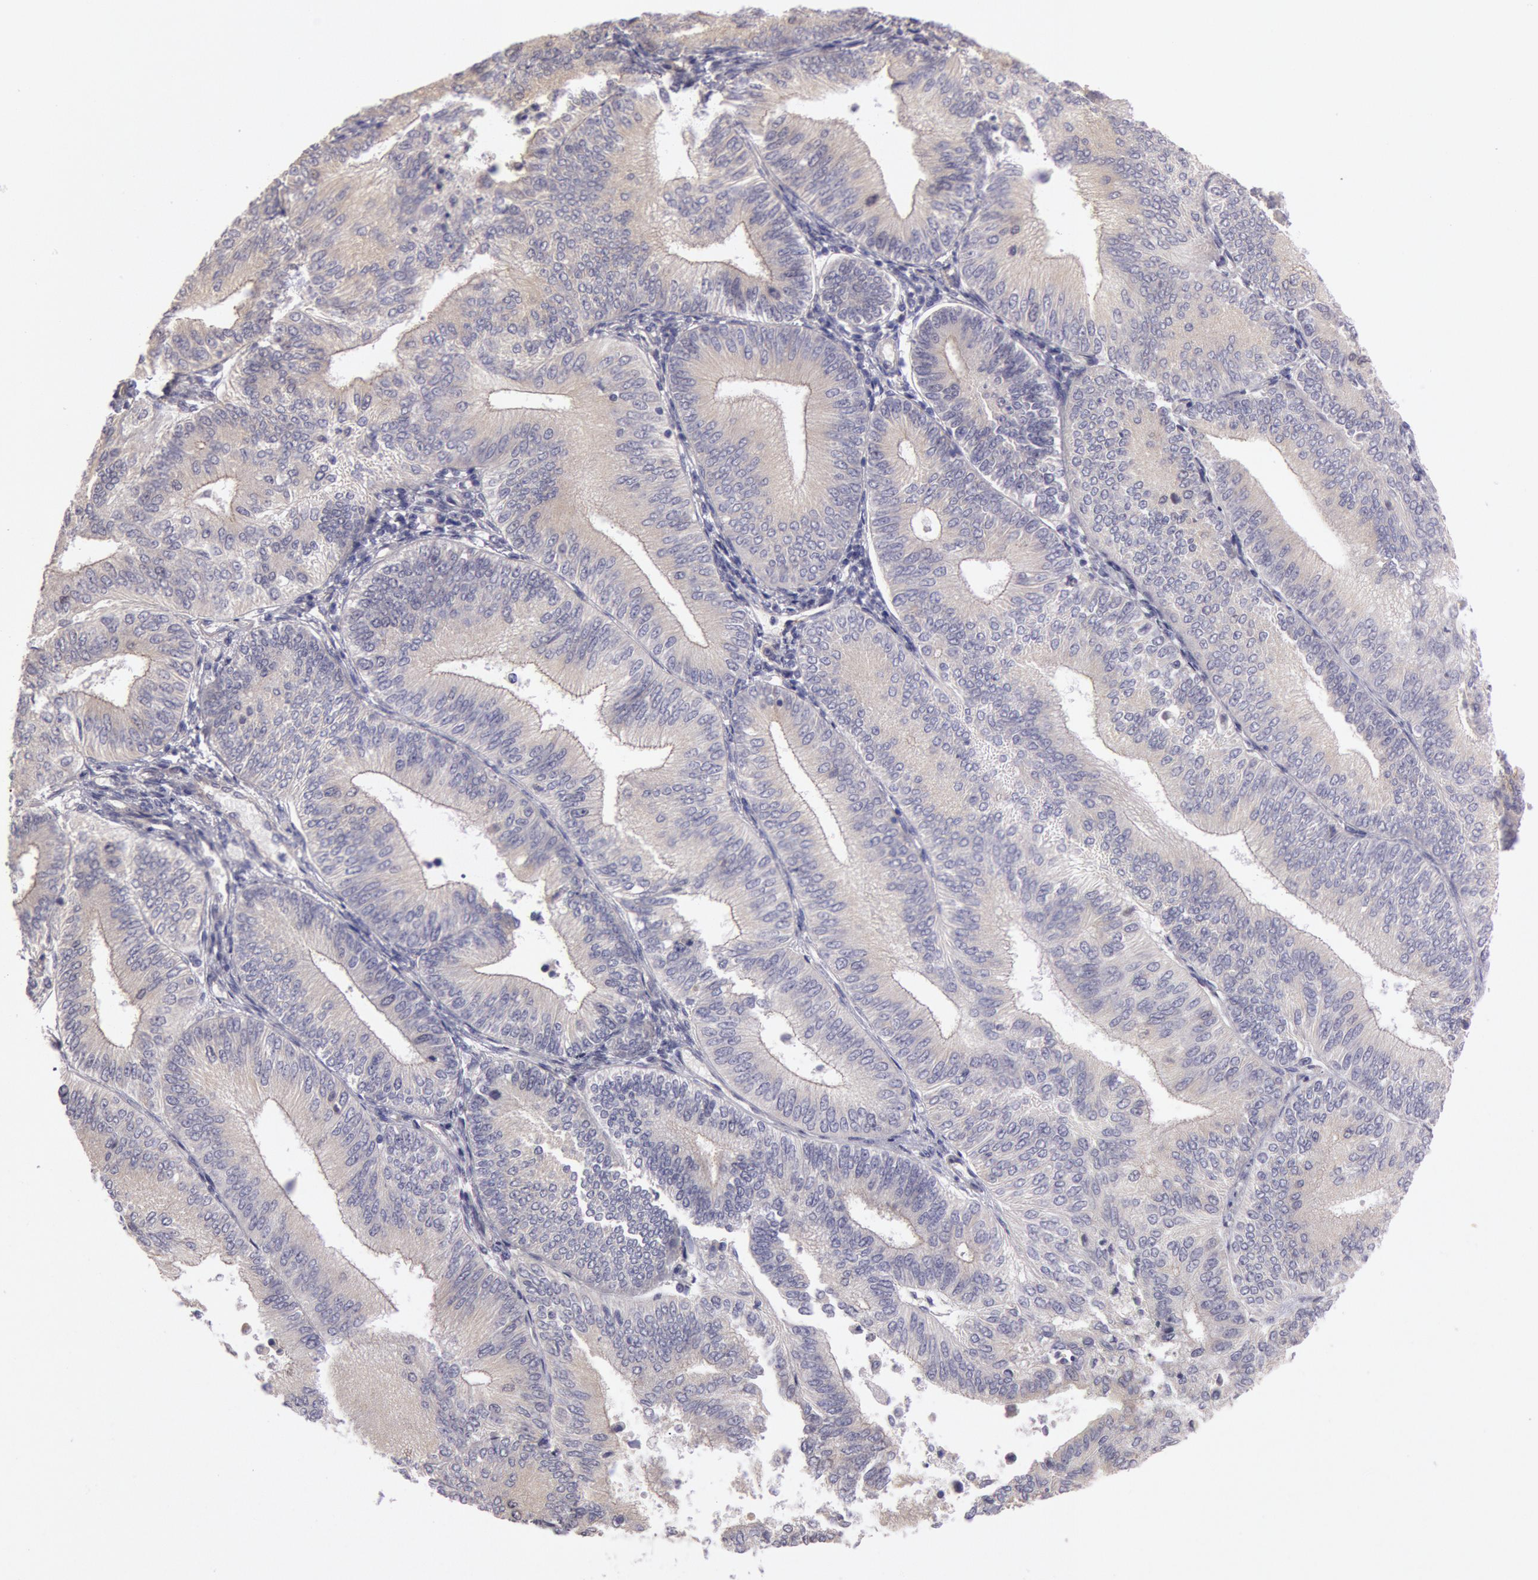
{"staining": {"intensity": "negative", "quantity": "none", "location": "none"}, "tissue": "endometrial cancer", "cell_type": "Tumor cells", "image_type": "cancer", "snomed": [{"axis": "morphology", "description": "Adenocarcinoma, NOS"}, {"axis": "topography", "description": "Endometrium"}], "caption": "The immunohistochemistry photomicrograph has no significant expression in tumor cells of endometrial cancer (adenocarcinoma) tissue.", "gene": "AMOTL1", "patient": {"sex": "female", "age": 55}}